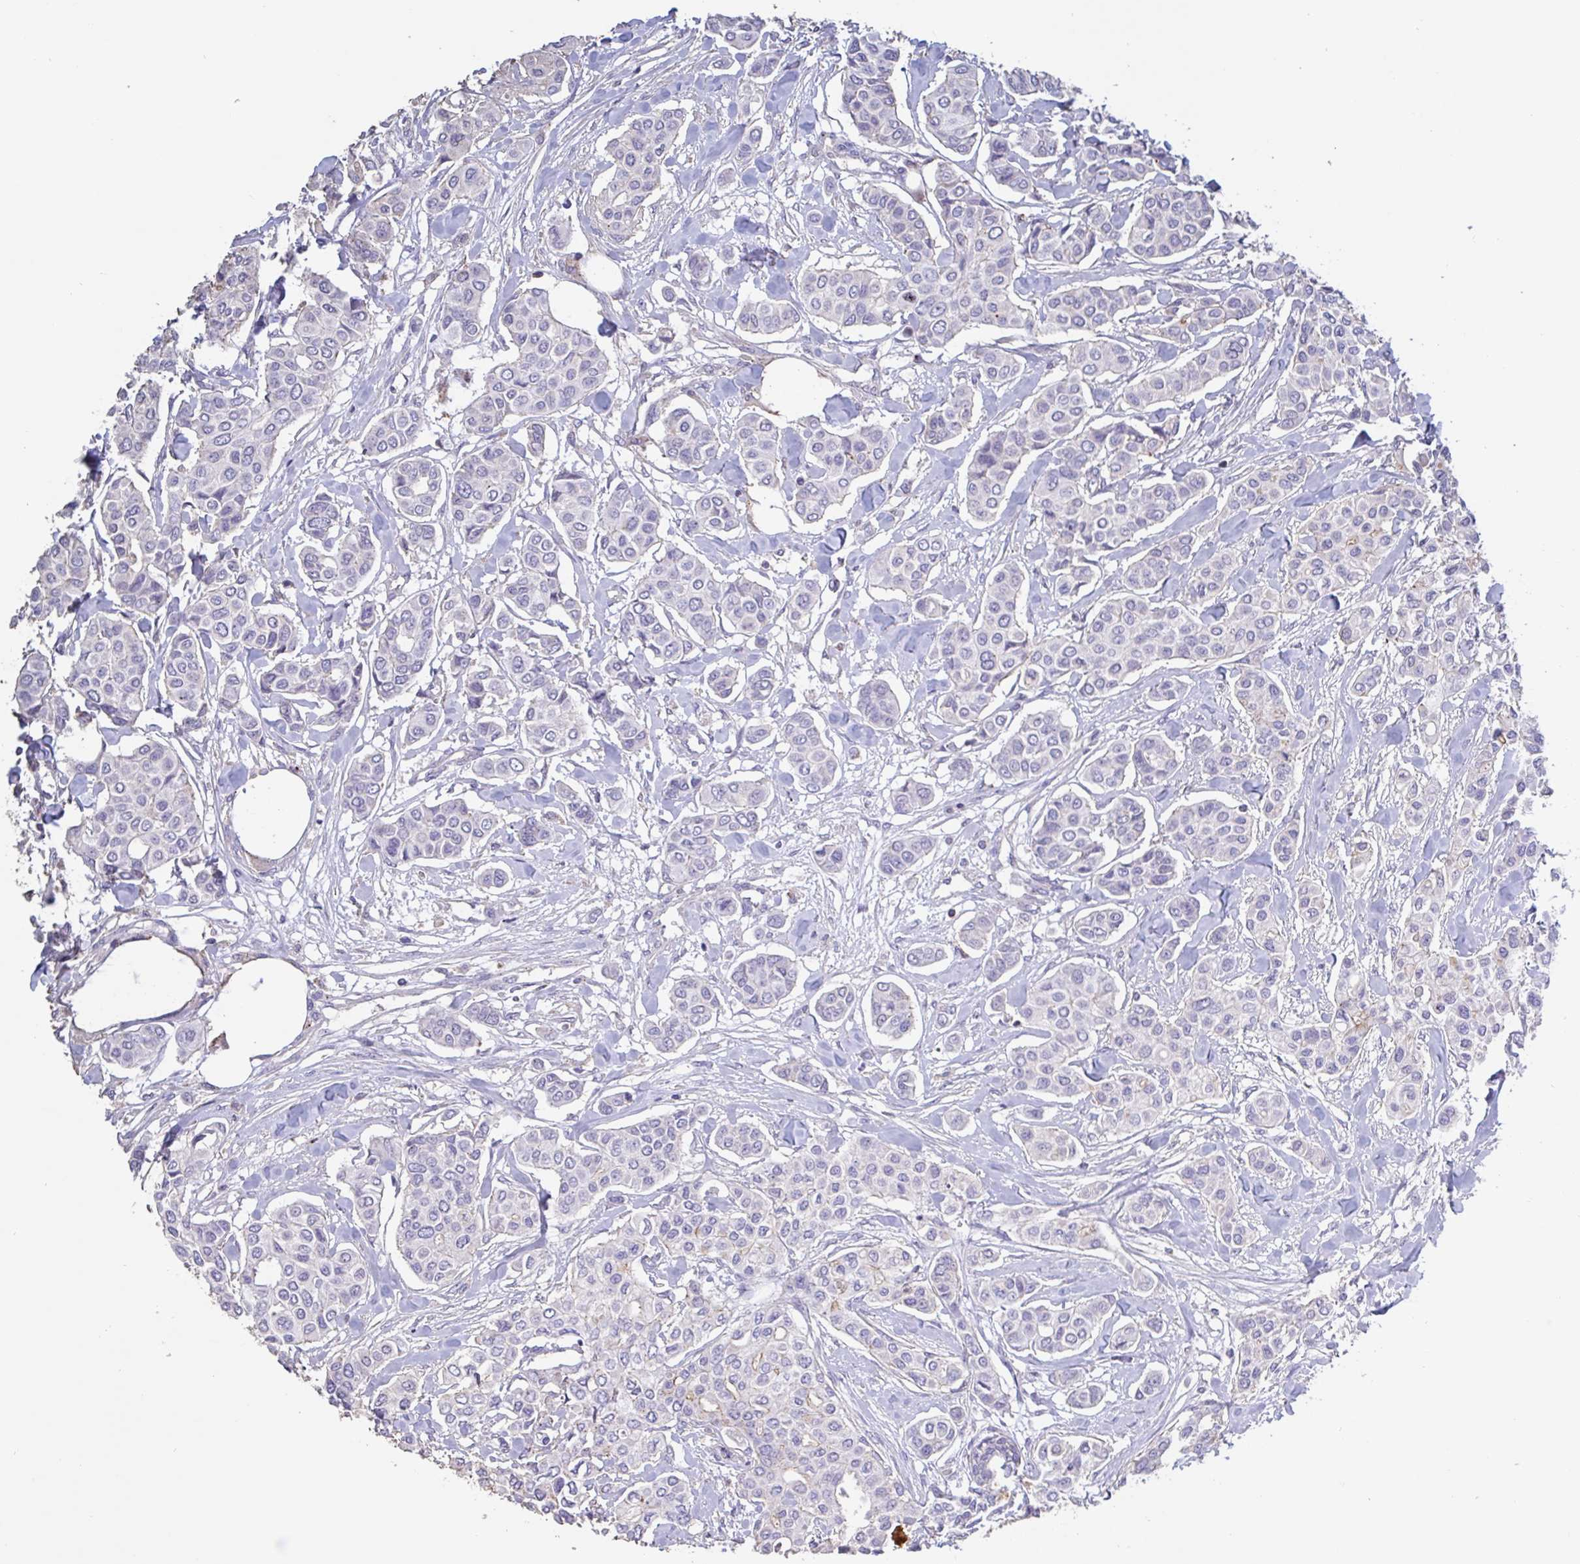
{"staining": {"intensity": "negative", "quantity": "none", "location": "none"}, "tissue": "breast cancer", "cell_type": "Tumor cells", "image_type": "cancer", "snomed": [{"axis": "morphology", "description": "Lobular carcinoma"}, {"axis": "topography", "description": "Breast"}], "caption": "There is no significant staining in tumor cells of breast lobular carcinoma. The staining was performed using DAB to visualize the protein expression in brown, while the nuclei were stained in blue with hematoxylin (Magnification: 20x).", "gene": "CHMP5", "patient": {"sex": "female", "age": 51}}